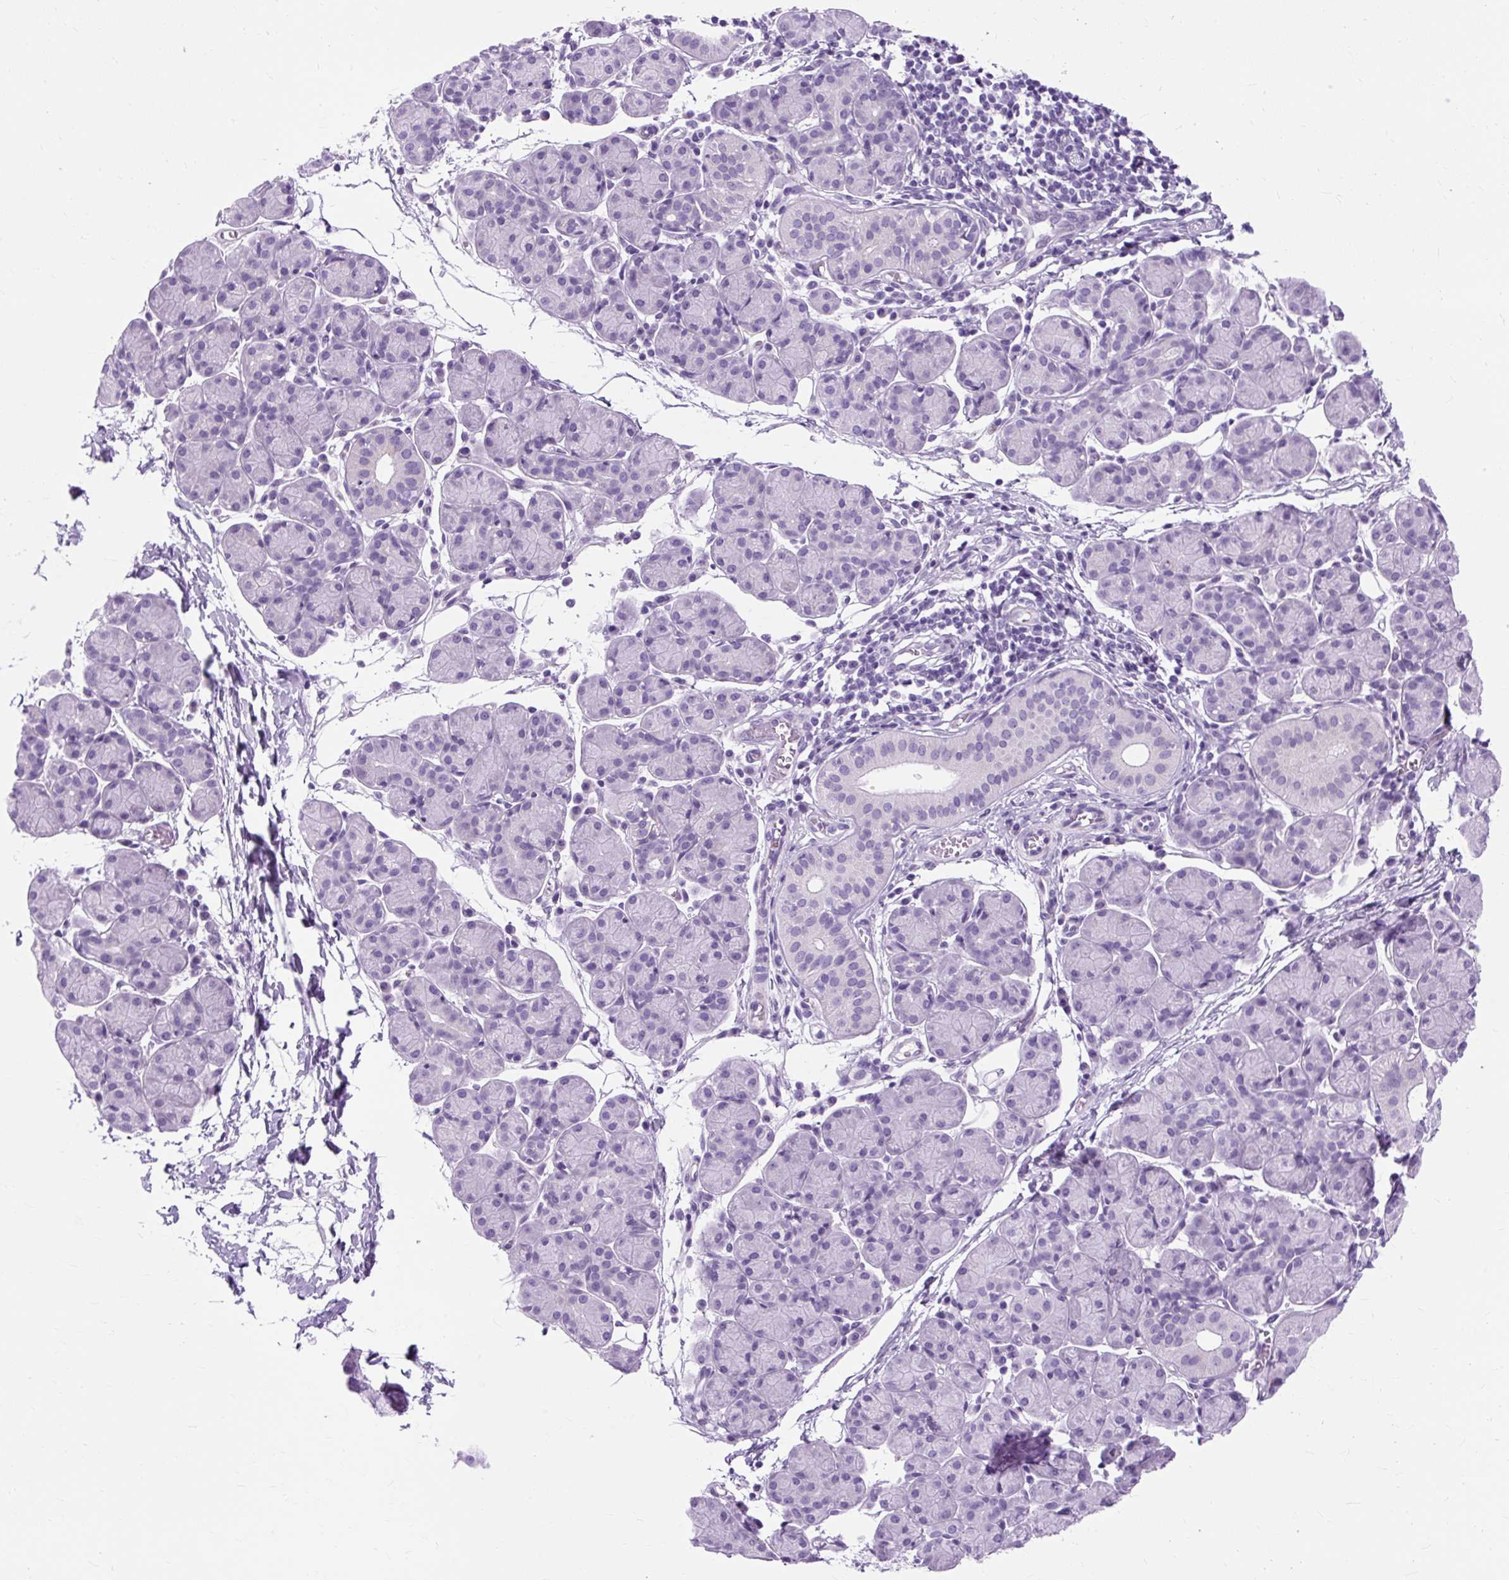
{"staining": {"intensity": "negative", "quantity": "none", "location": "none"}, "tissue": "salivary gland", "cell_type": "Glandular cells", "image_type": "normal", "snomed": [{"axis": "morphology", "description": "Normal tissue, NOS"}, {"axis": "morphology", "description": "Inflammation, NOS"}, {"axis": "topography", "description": "Lymph node"}, {"axis": "topography", "description": "Salivary gland"}], "caption": "This is an IHC image of normal human salivary gland. There is no staining in glandular cells.", "gene": "TMEM89", "patient": {"sex": "male", "age": 3}}